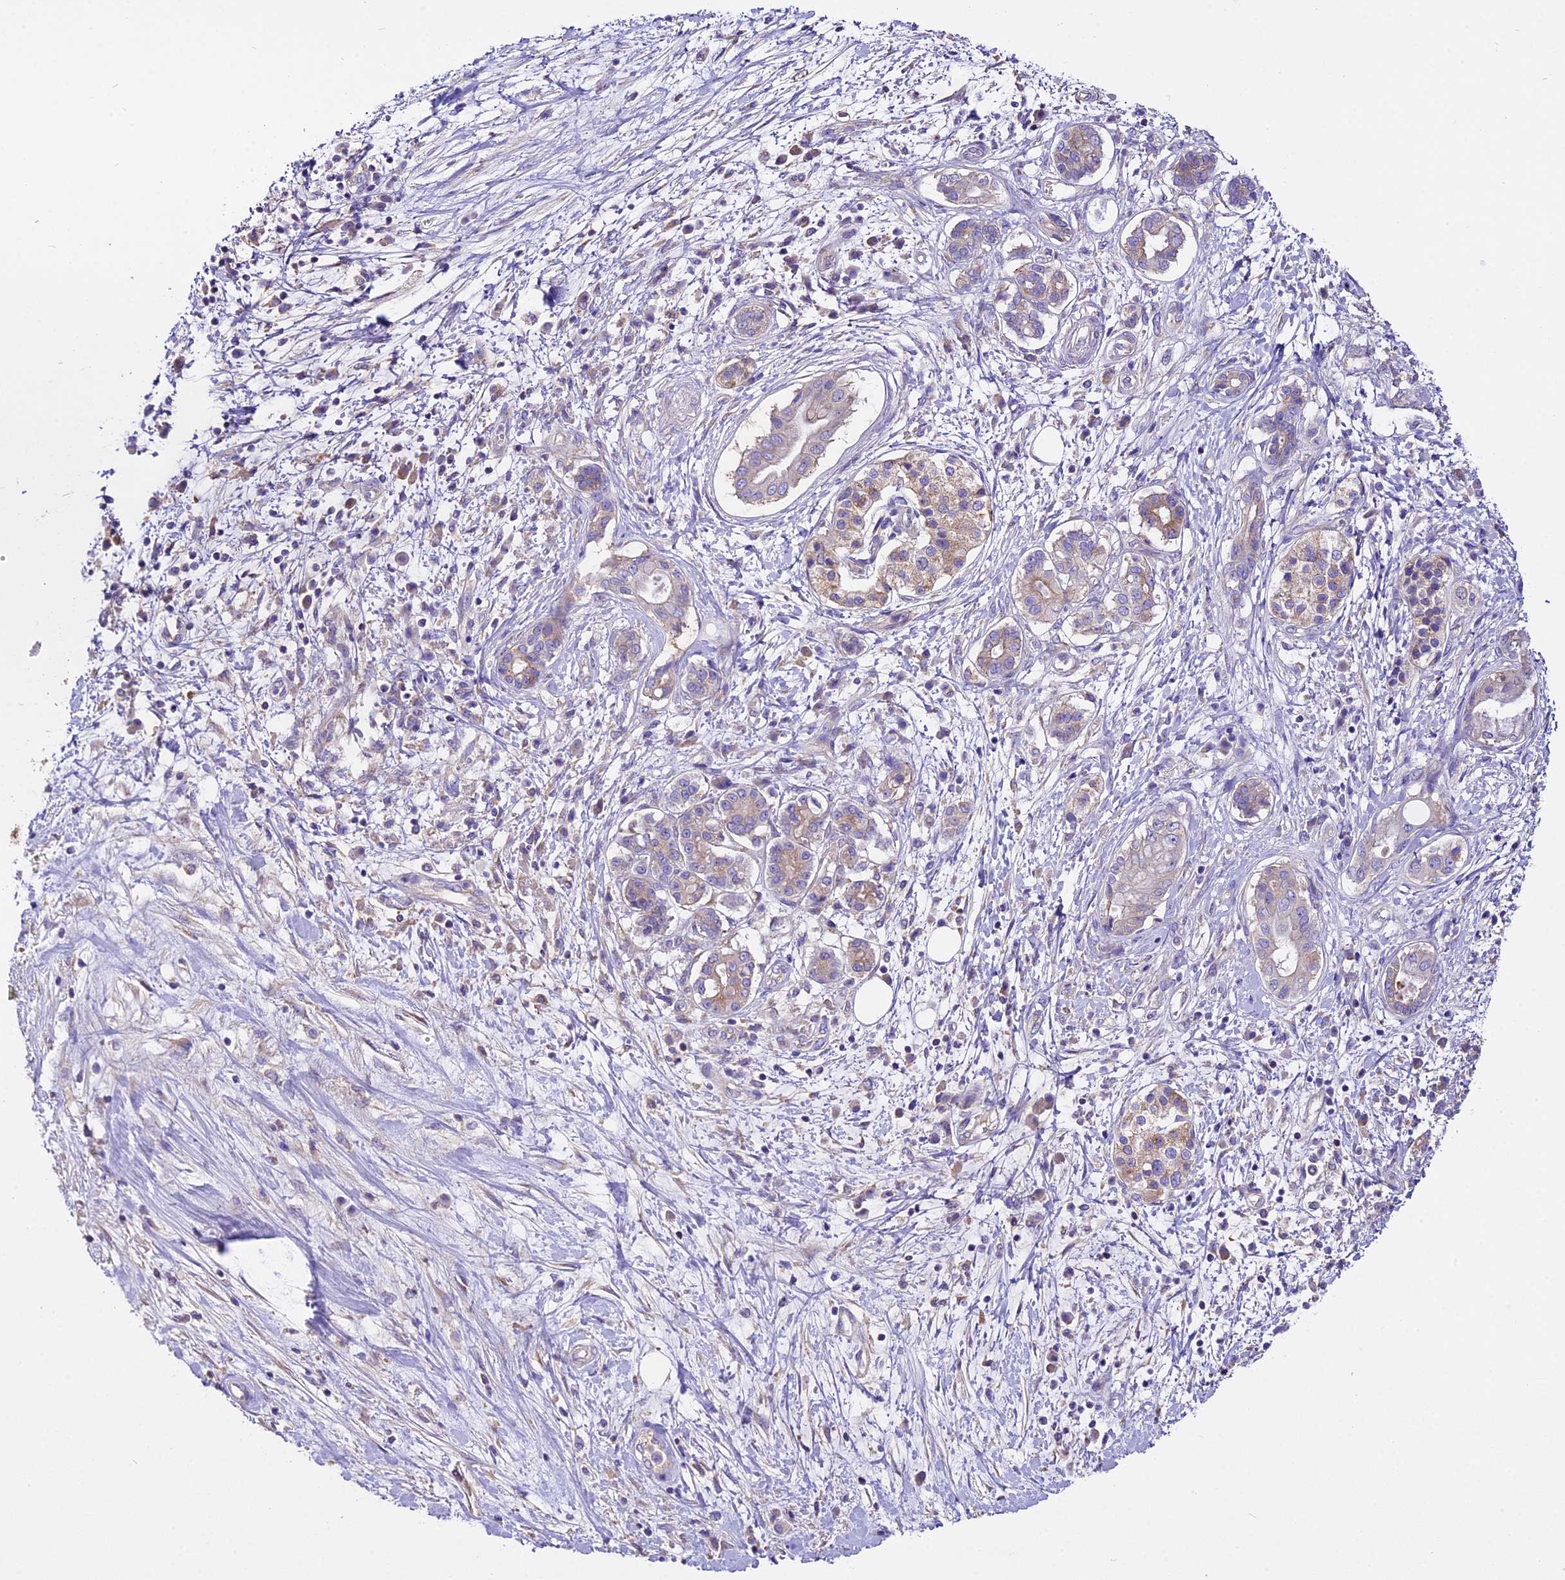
{"staining": {"intensity": "negative", "quantity": "none", "location": "none"}, "tissue": "pancreatic cancer", "cell_type": "Tumor cells", "image_type": "cancer", "snomed": [{"axis": "morphology", "description": "Adenocarcinoma, NOS"}, {"axis": "topography", "description": "Pancreas"}], "caption": "Adenocarcinoma (pancreatic) stained for a protein using IHC exhibits no positivity tumor cells.", "gene": "PEMT", "patient": {"sex": "female", "age": 73}}